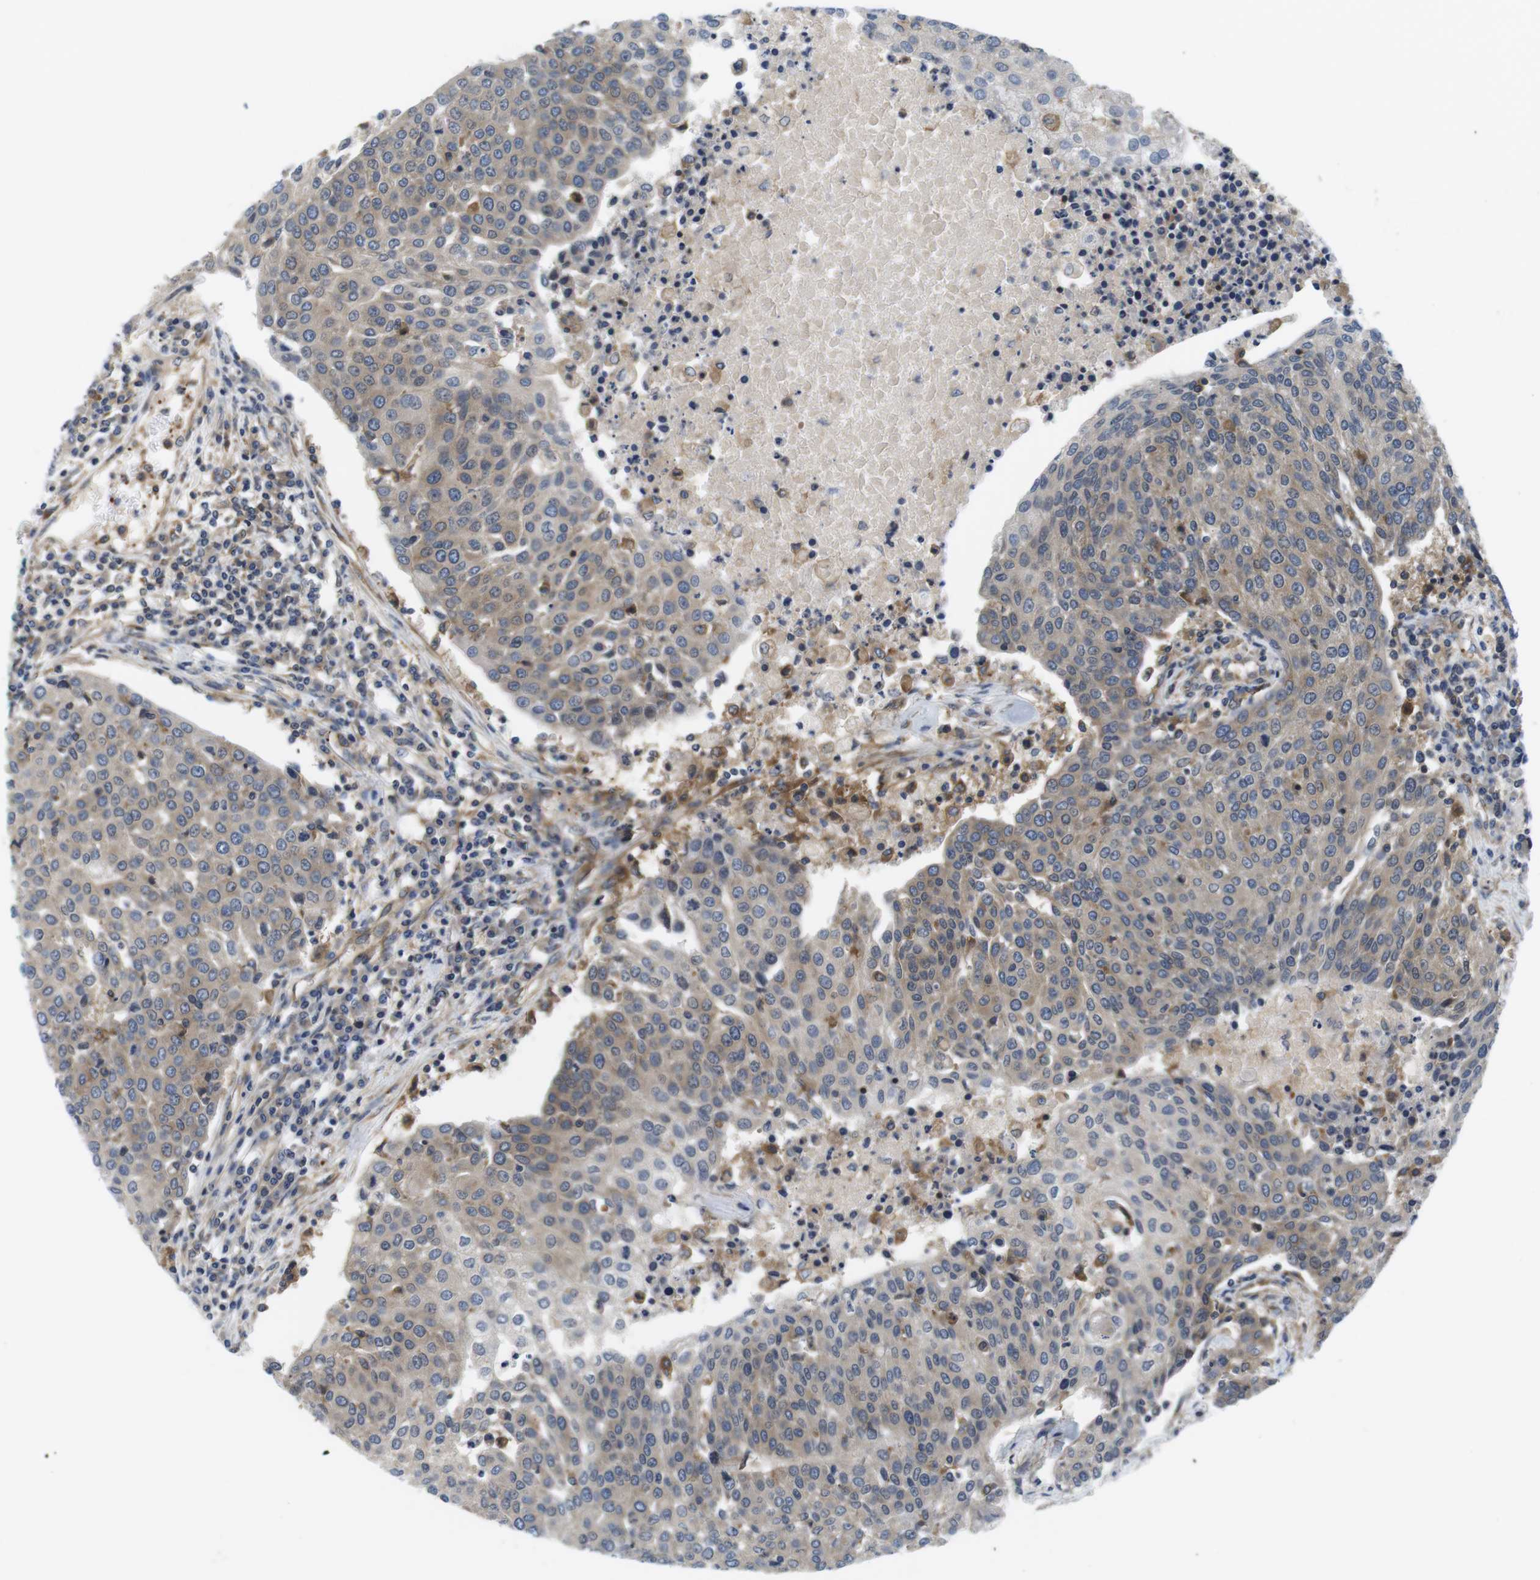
{"staining": {"intensity": "weak", "quantity": ">75%", "location": "cytoplasmic/membranous"}, "tissue": "urothelial cancer", "cell_type": "Tumor cells", "image_type": "cancer", "snomed": [{"axis": "morphology", "description": "Urothelial carcinoma, High grade"}, {"axis": "topography", "description": "Urinary bladder"}], "caption": "Human urothelial cancer stained with a protein marker displays weak staining in tumor cells.", "gene": "HERPUD2", "patient": {"sex": "female", "age": 85}}